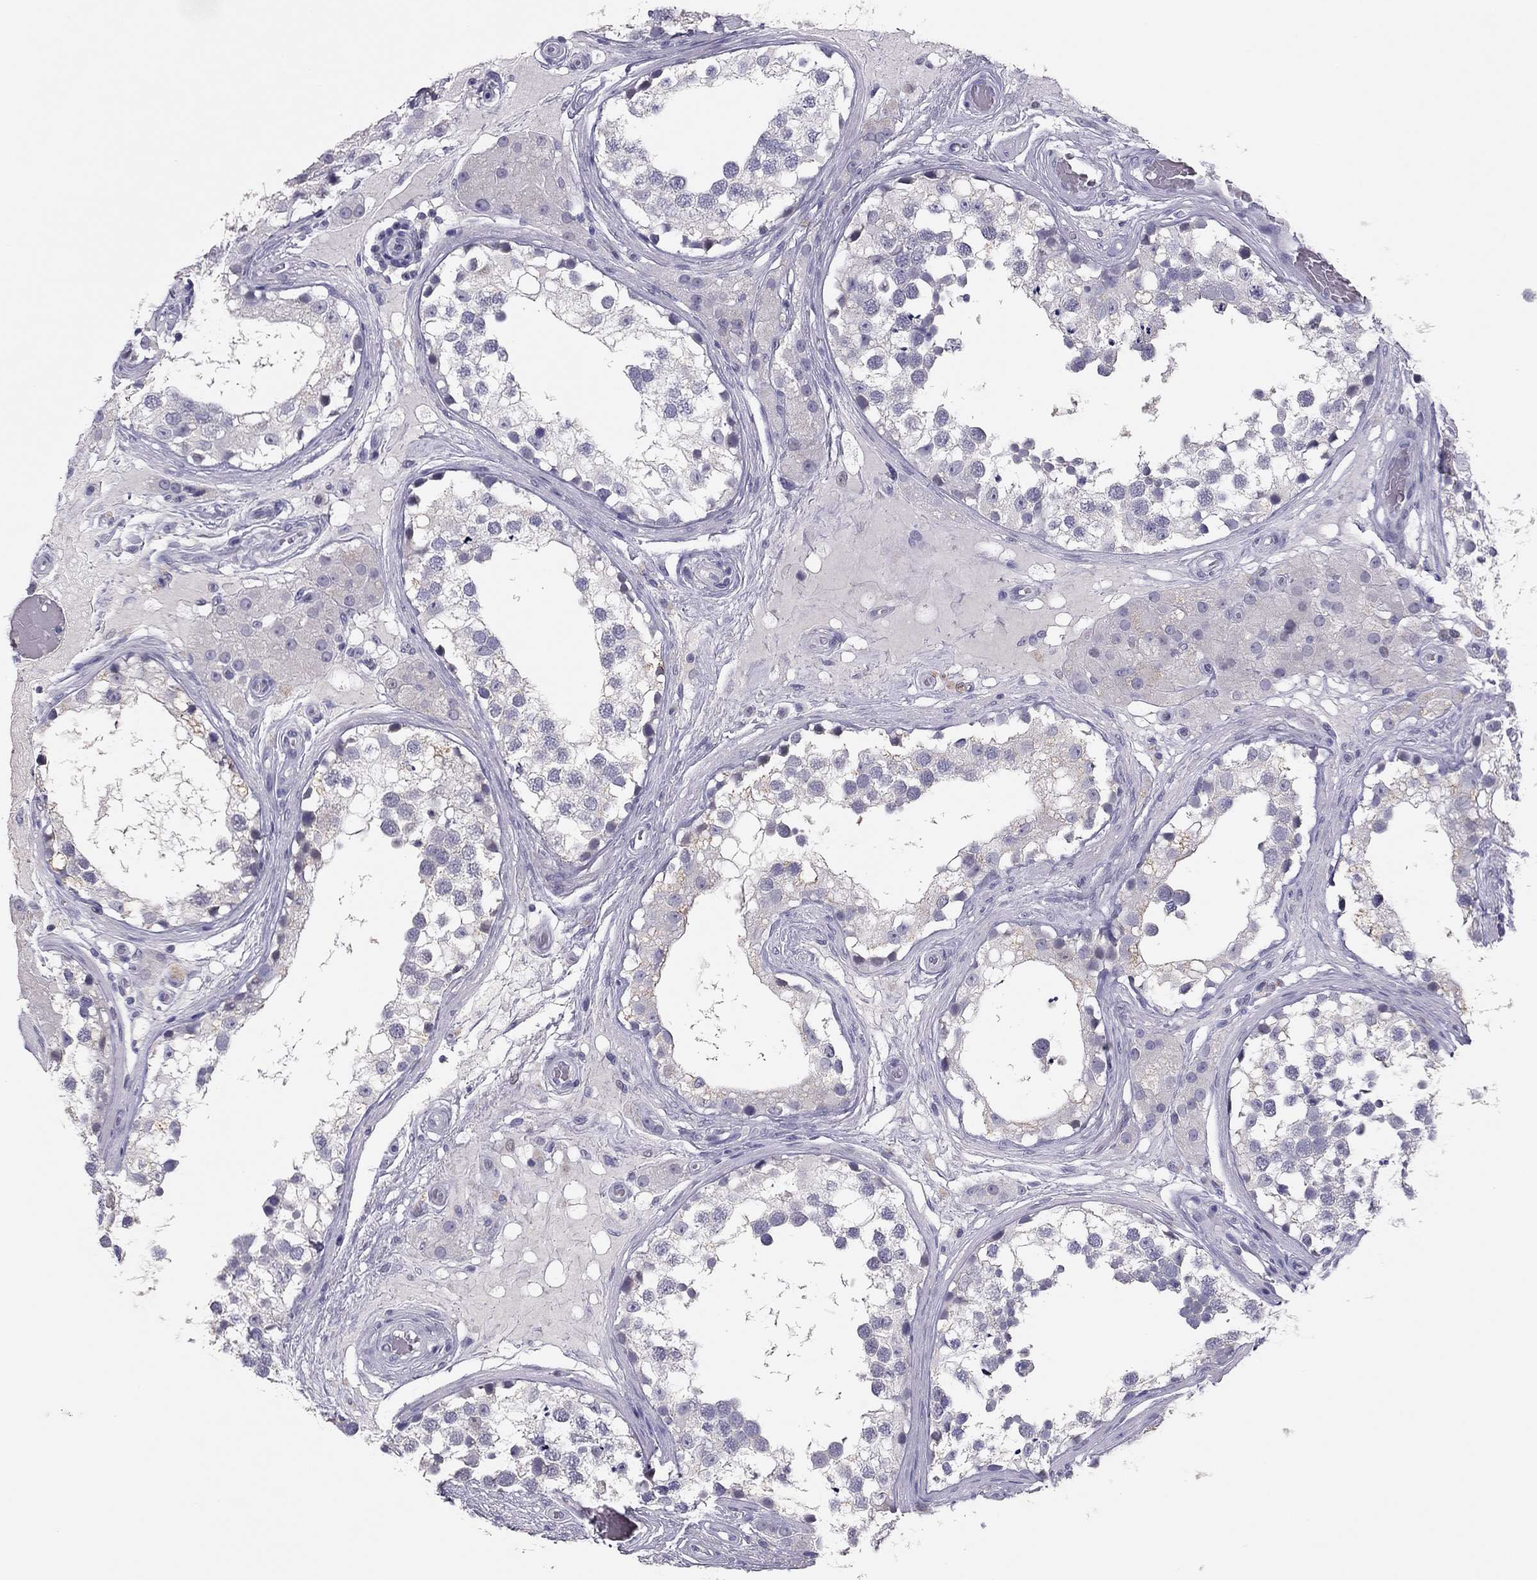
{"staining": {"intensity": "negative", "quantity": "none", "location": "none"}, "tissue": "testis", "cell_type": "Cells in seminiferous ducts", "image_type": "normal", "snomed": [{"axis": "morphology", "description": "Normal tissue, NOS"}, {"axis": "morphology", "description": "Seminoma, NOS"}, {"axis": "topography", "description": "Testis"}], "caption": "Human testis stained for a protein using IHC shows no expression in cells in seminiferous ducts.", "gene": "ADORA2A", "patient": {"sex": "male", "age": 65}}